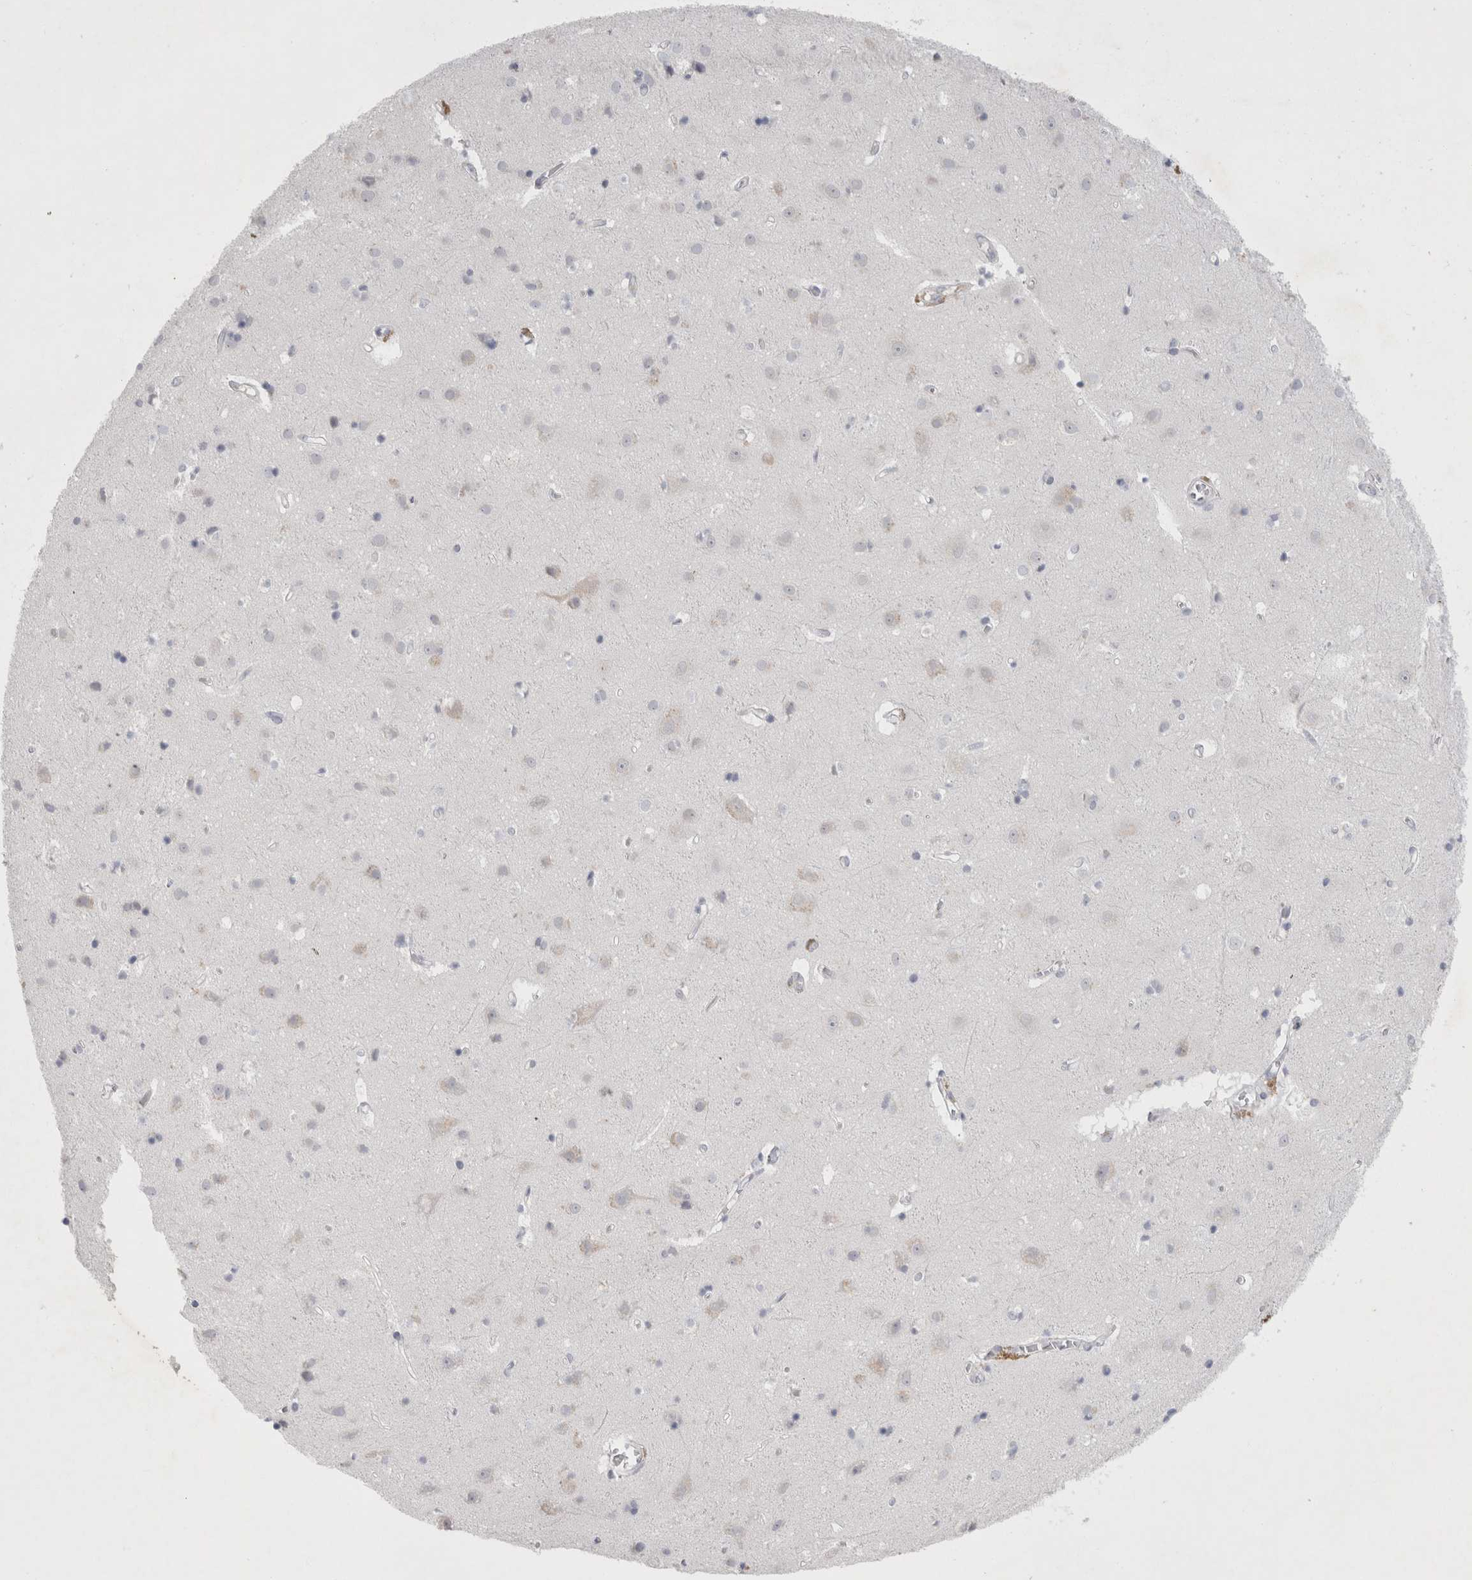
{"staining": {"intensity": "negative", "quantity": "none", "location": "none"}, "tissue": "cerebral cortex", "cell_type": "Endothelial cells", "image_type": "normal", "snomed": [{"axis": "morphology", "description": "Normal tissue, NOS"}, {"axis": "topography", "description": "Cerebral cortex"}], "caption": "Endothelial cells are negative for protein expression in unremarkable human cerebral cortex. (Brightfield microscopy of DAB IHC at high magnification).", "gene": "GAA", "patient": {"sex": "male", "age": 54}}